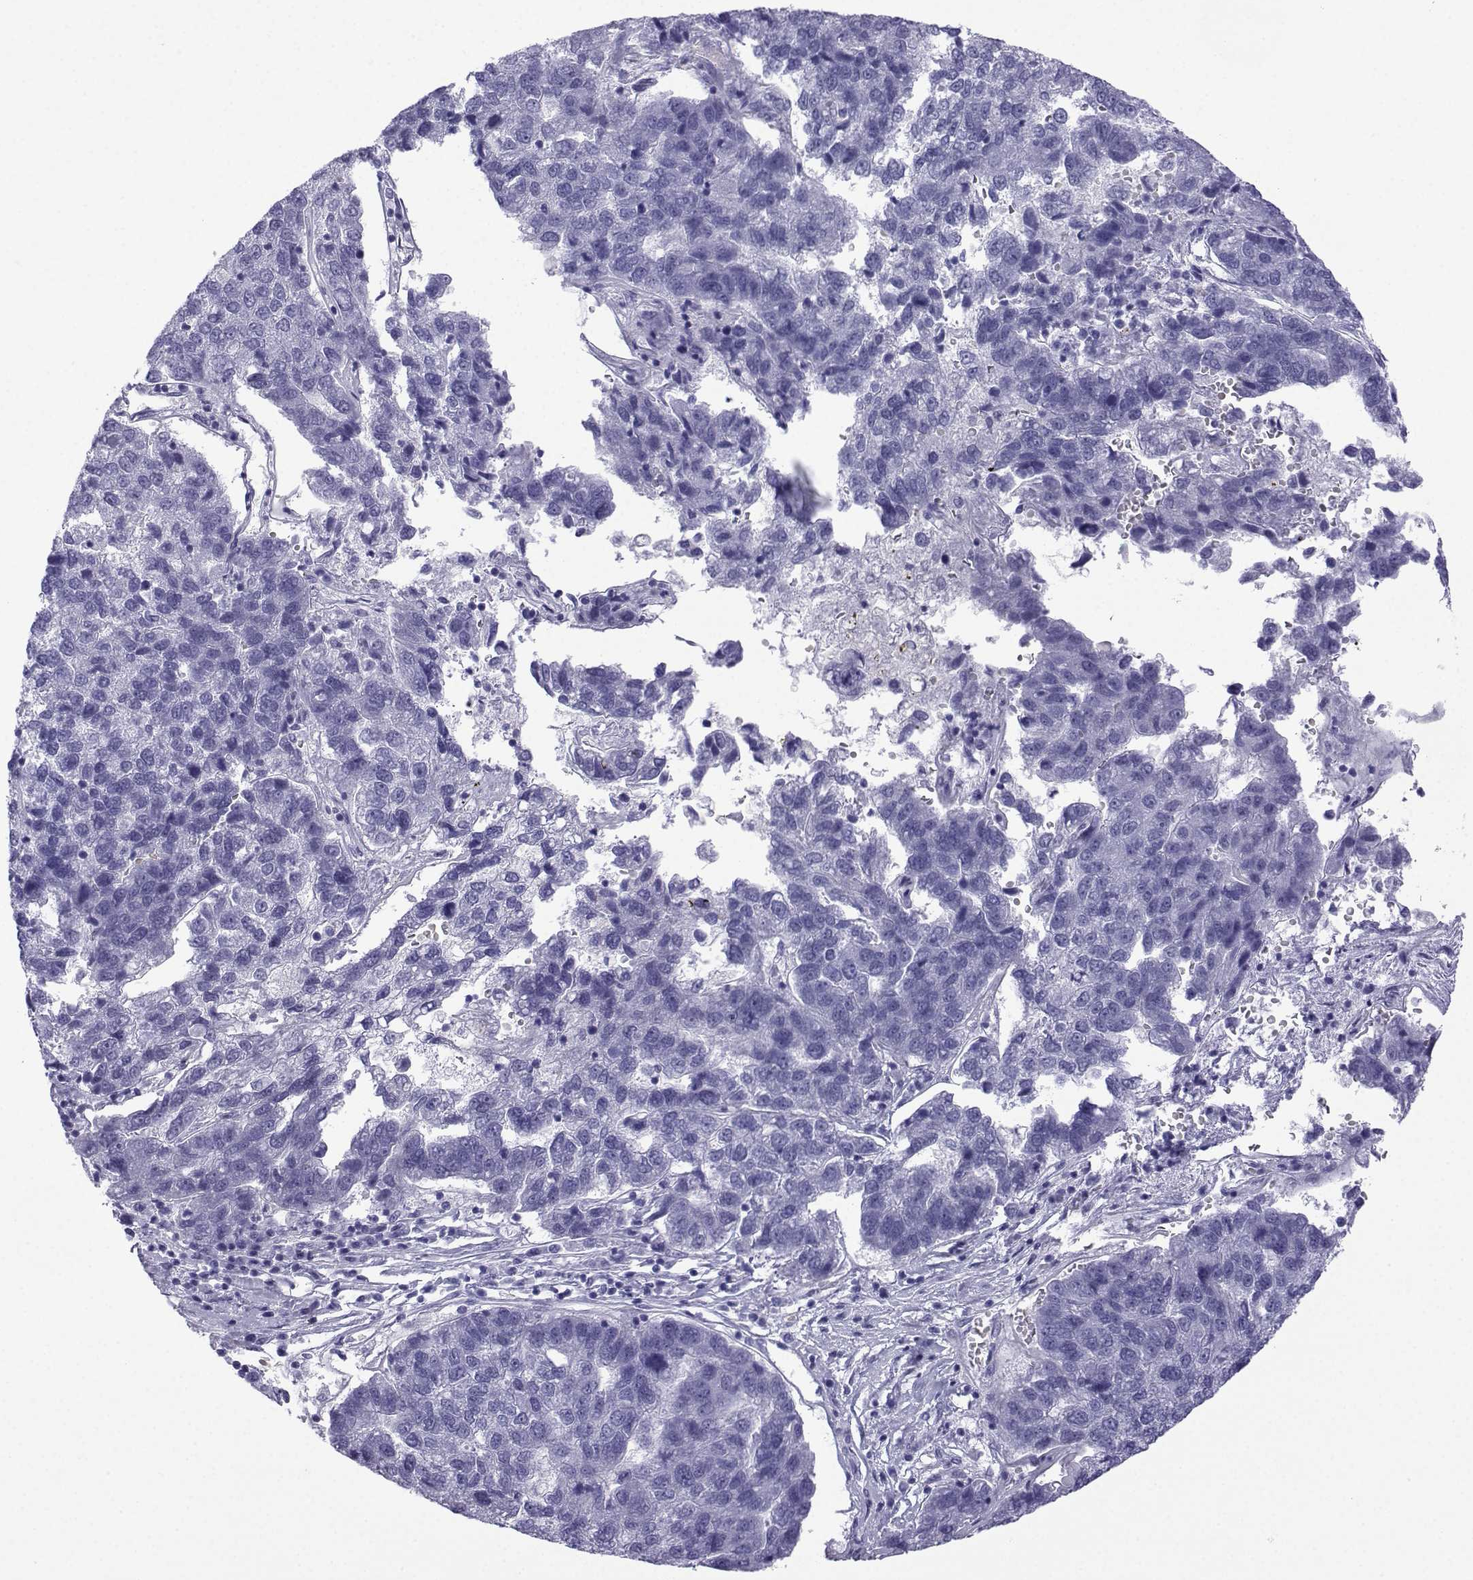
{"staining": {"intensity": "negative", "quantity": "none", "location": "none"}, "tissue": "pancreatic cancer", "cell_type": "Tumor cells", "image_type": "cancer", "snomed": [{"axis": "morphology", "description": "Adenocarcinoma, NOS"}, {"axis": "topography", "description": "Pancreas"}], "caption": "Immunohistochemical staining of human pancreatic cancer (adenocarcinoma) reveals no significant staining in tumor cells.", "gene": "TRIM46", "patient": {"sex": "female", "age": 61}}